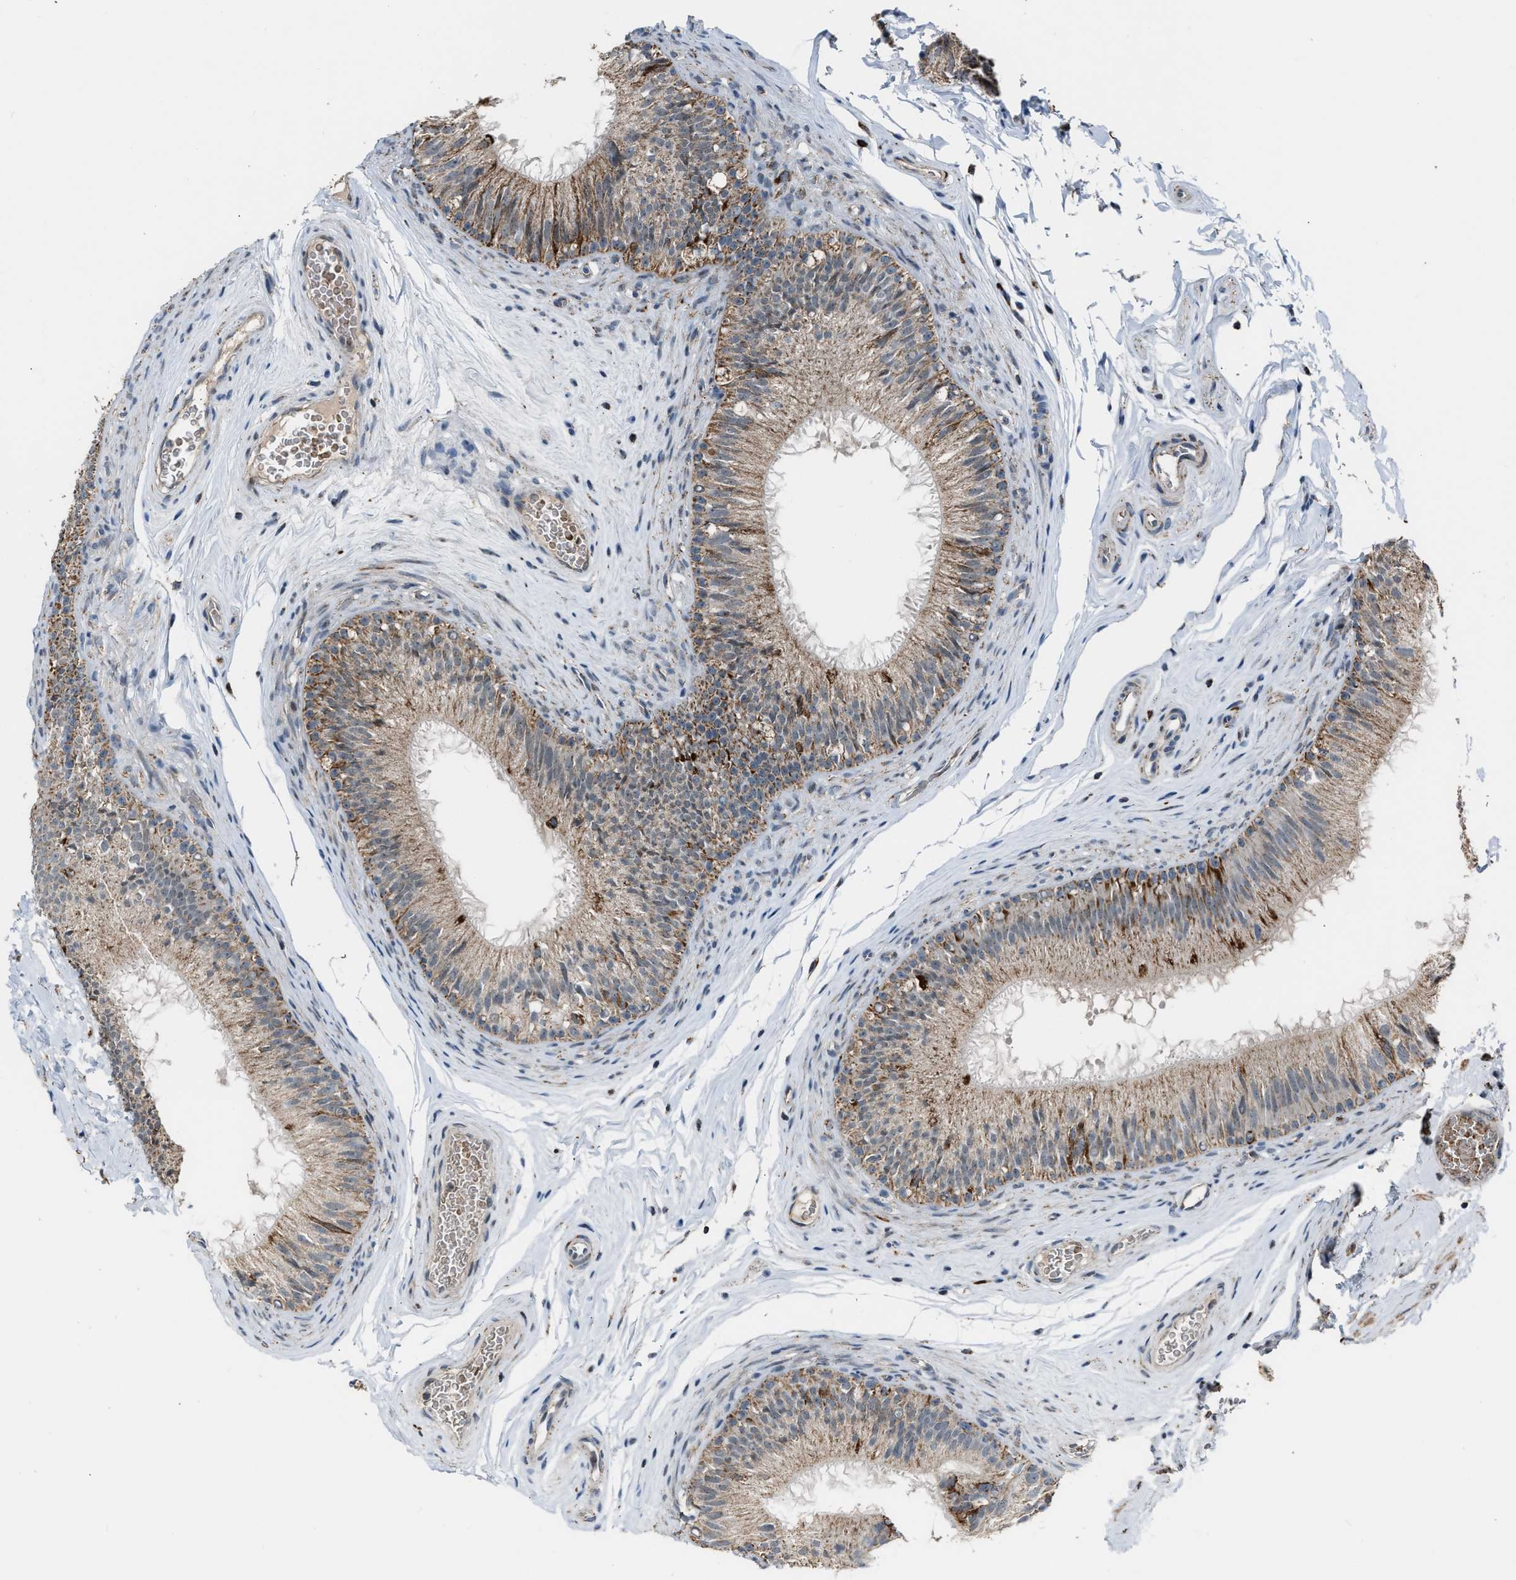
{"staining": {"intensity": "moderate", "quantity": "25%-75%", "location": "cytoplasmic/membranous"}, "tissue": "epididymis", "cell_type": "Glandular cells", "image_type": "normal", "snomed": [{"axis": "morphology", "description": "Normal tissue, NOS"}, {"axis": "topography", "description": "Testis"}, {"axis": "topography", "description": "Epididymis"}], "caption": "This micrograph displays IHC staining of benign human epididymis, with medium moderate cytoplasmic/membranous positivity in about 25%-75% of glandular cells.", "gene": "CHN2", "patient": {"sex": "male", "age": 36}}